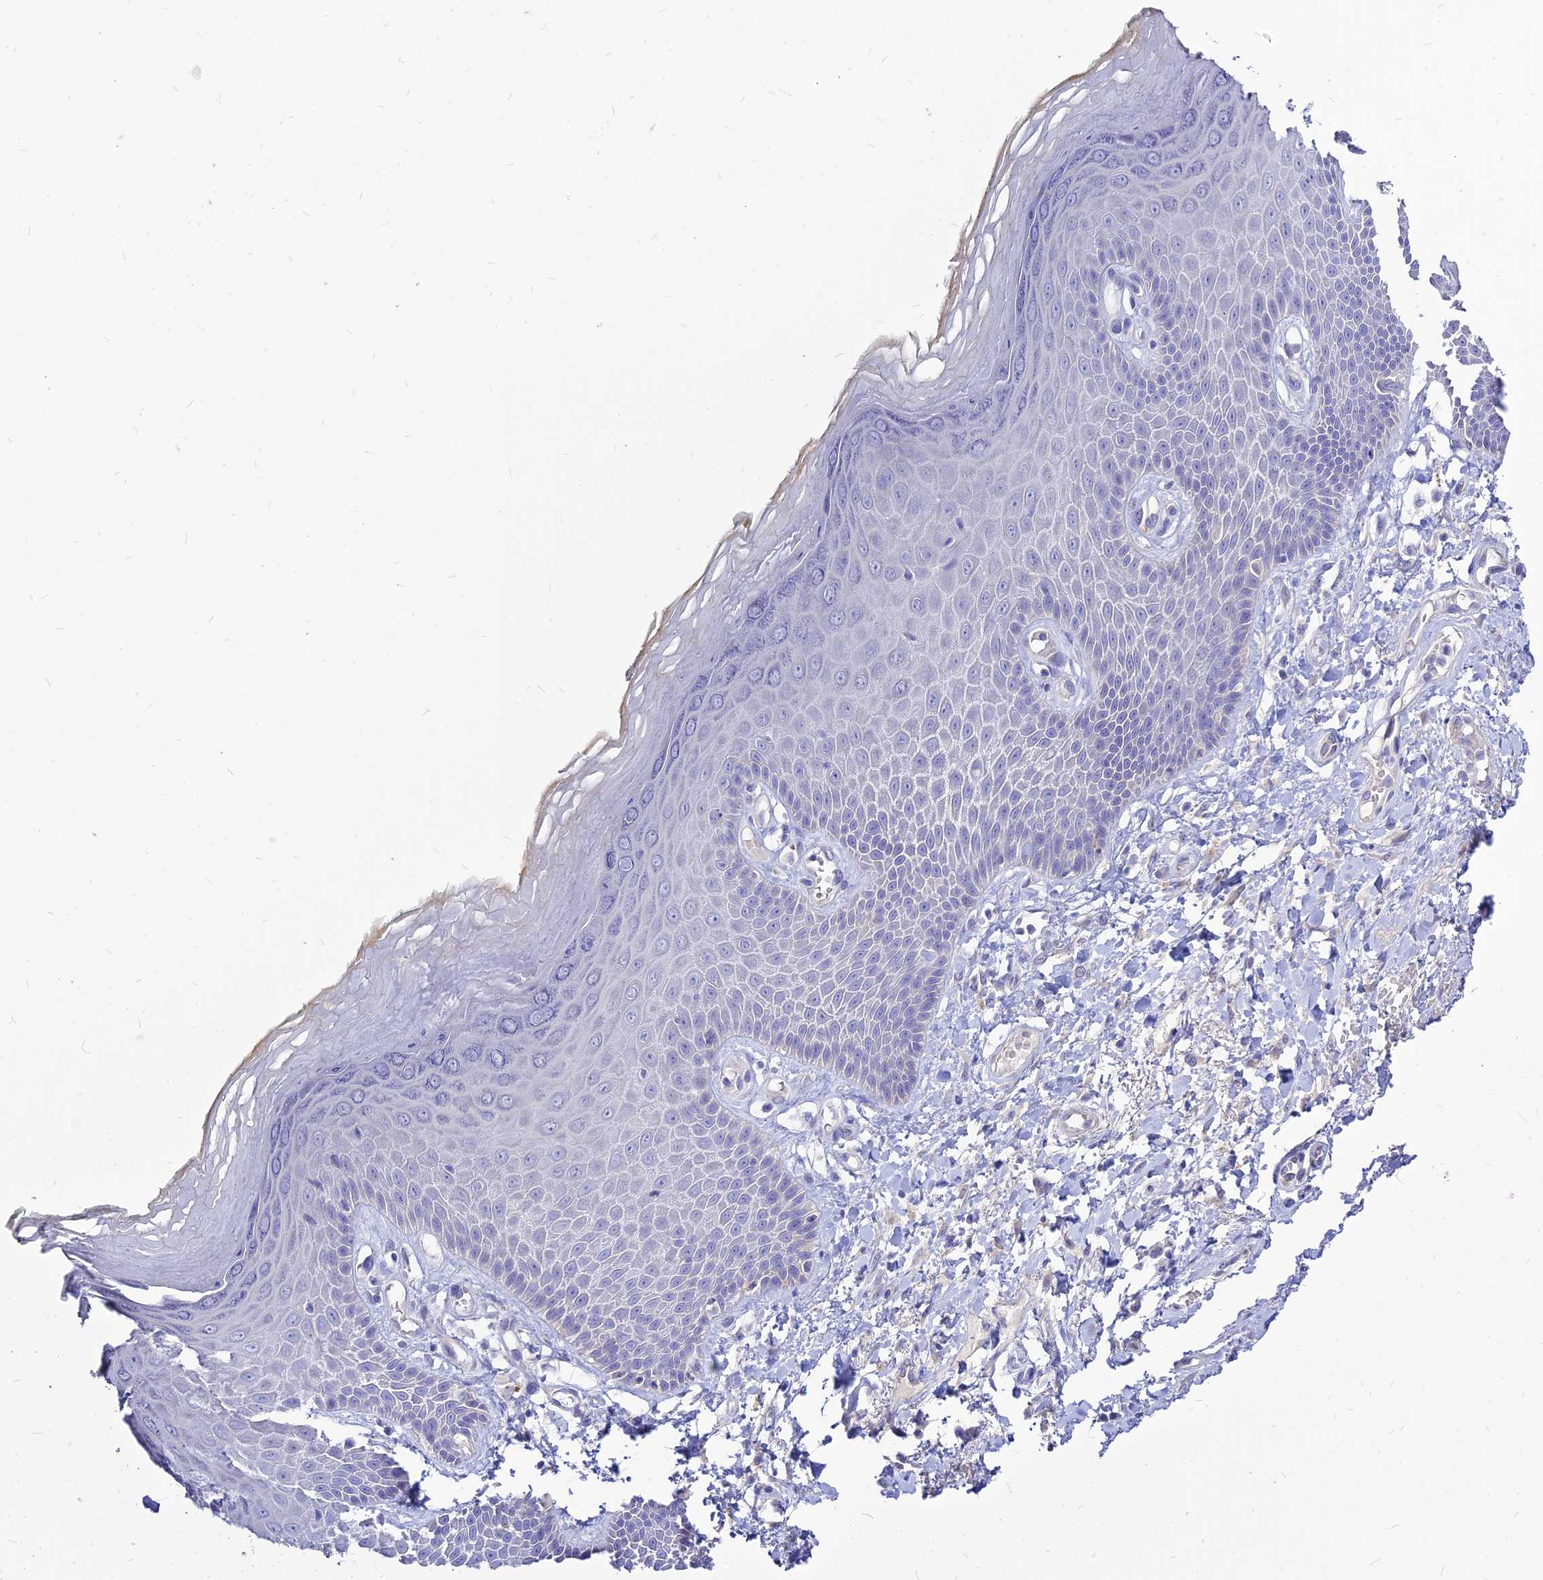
{"staining": {"intensity": "negative", "quantity": "none", "location": "none"}, "tissue": "skin", "cell_type": "Epidermal cells", "image_type": "normal", "snomed": [{"axis": "morphology", "description": "Normal tissue, NOS"}, {"axis": "topography", "description": "Anal"}], "caption": "Histopathology image shows no protein positivity in epidermal cells of unremarkable skin. Brightfield microscopy of immunohistochemistry (IHC) stained with DAB (3,3'-diaminobenzidine) (brown) and hematoxylin (blue), captured at high magnification.", "gene": "CZIB", "patient": {"sex": "male", "age": 78}}